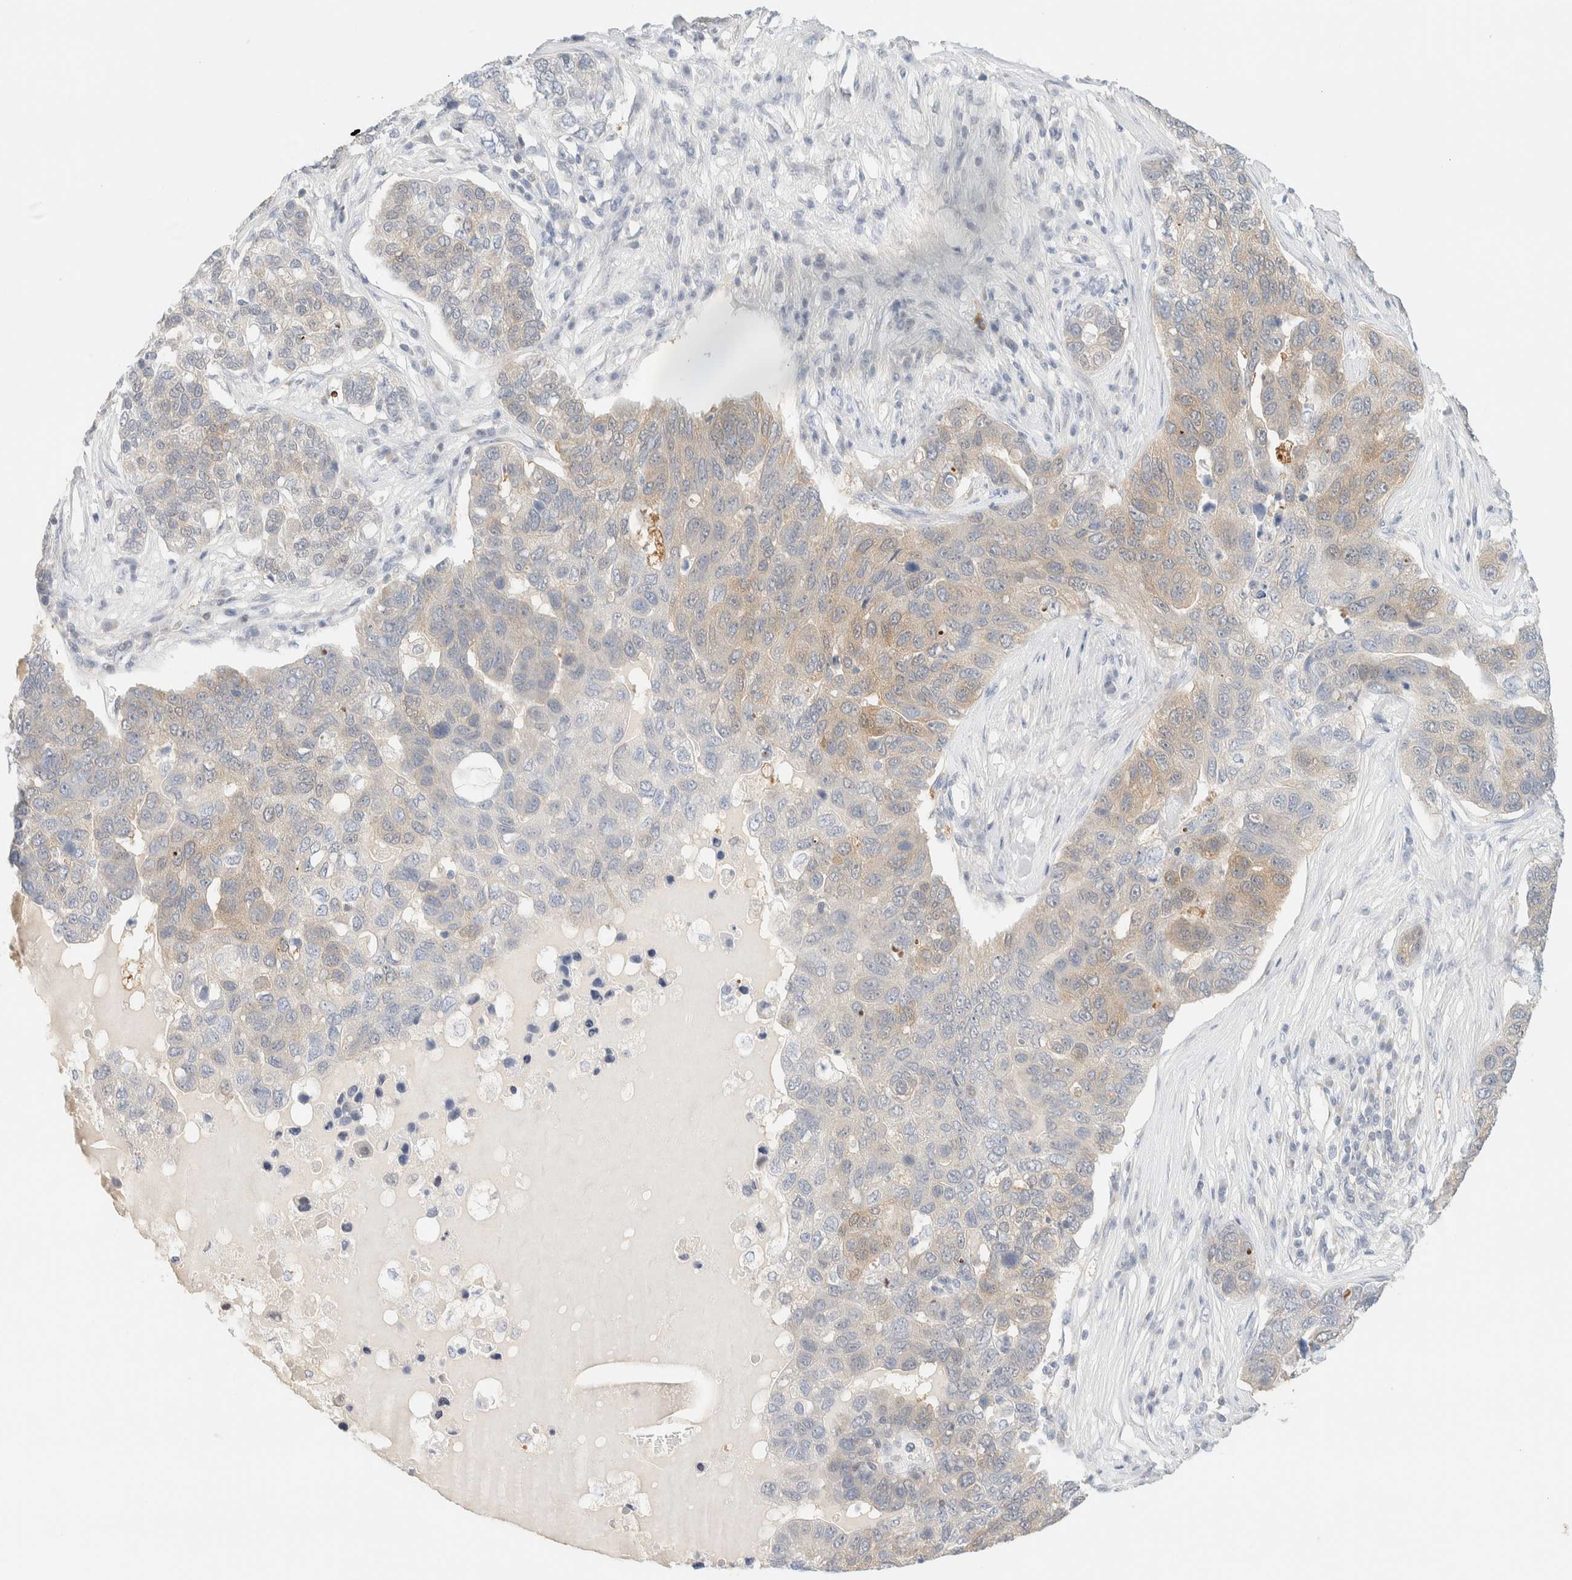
{"staining": {"intensity": "weak", "quantity": "<25%", "location": "cytoplasmic/membranous"}, "tissue": "pancreatic cancer", "cell_type": "Tumor cells", "image_type": "cancer", "snomed": [{"axis": "morphology", "description": "Adenocarcinoma, NOS"}, {"axis": "topography", "description": "Pancreas"}], "caption": "Immunohistochemistry (IHC) histopathology image of neoplastic tissue: pancreatic cancer (adenocarcinoma) stained with DAB (3,3'-diaminobenzidine) reveals no significant protein positivity in tumor cells.", "gene": "PCYT2", "patient": {"sex": "female", "age": 61}}